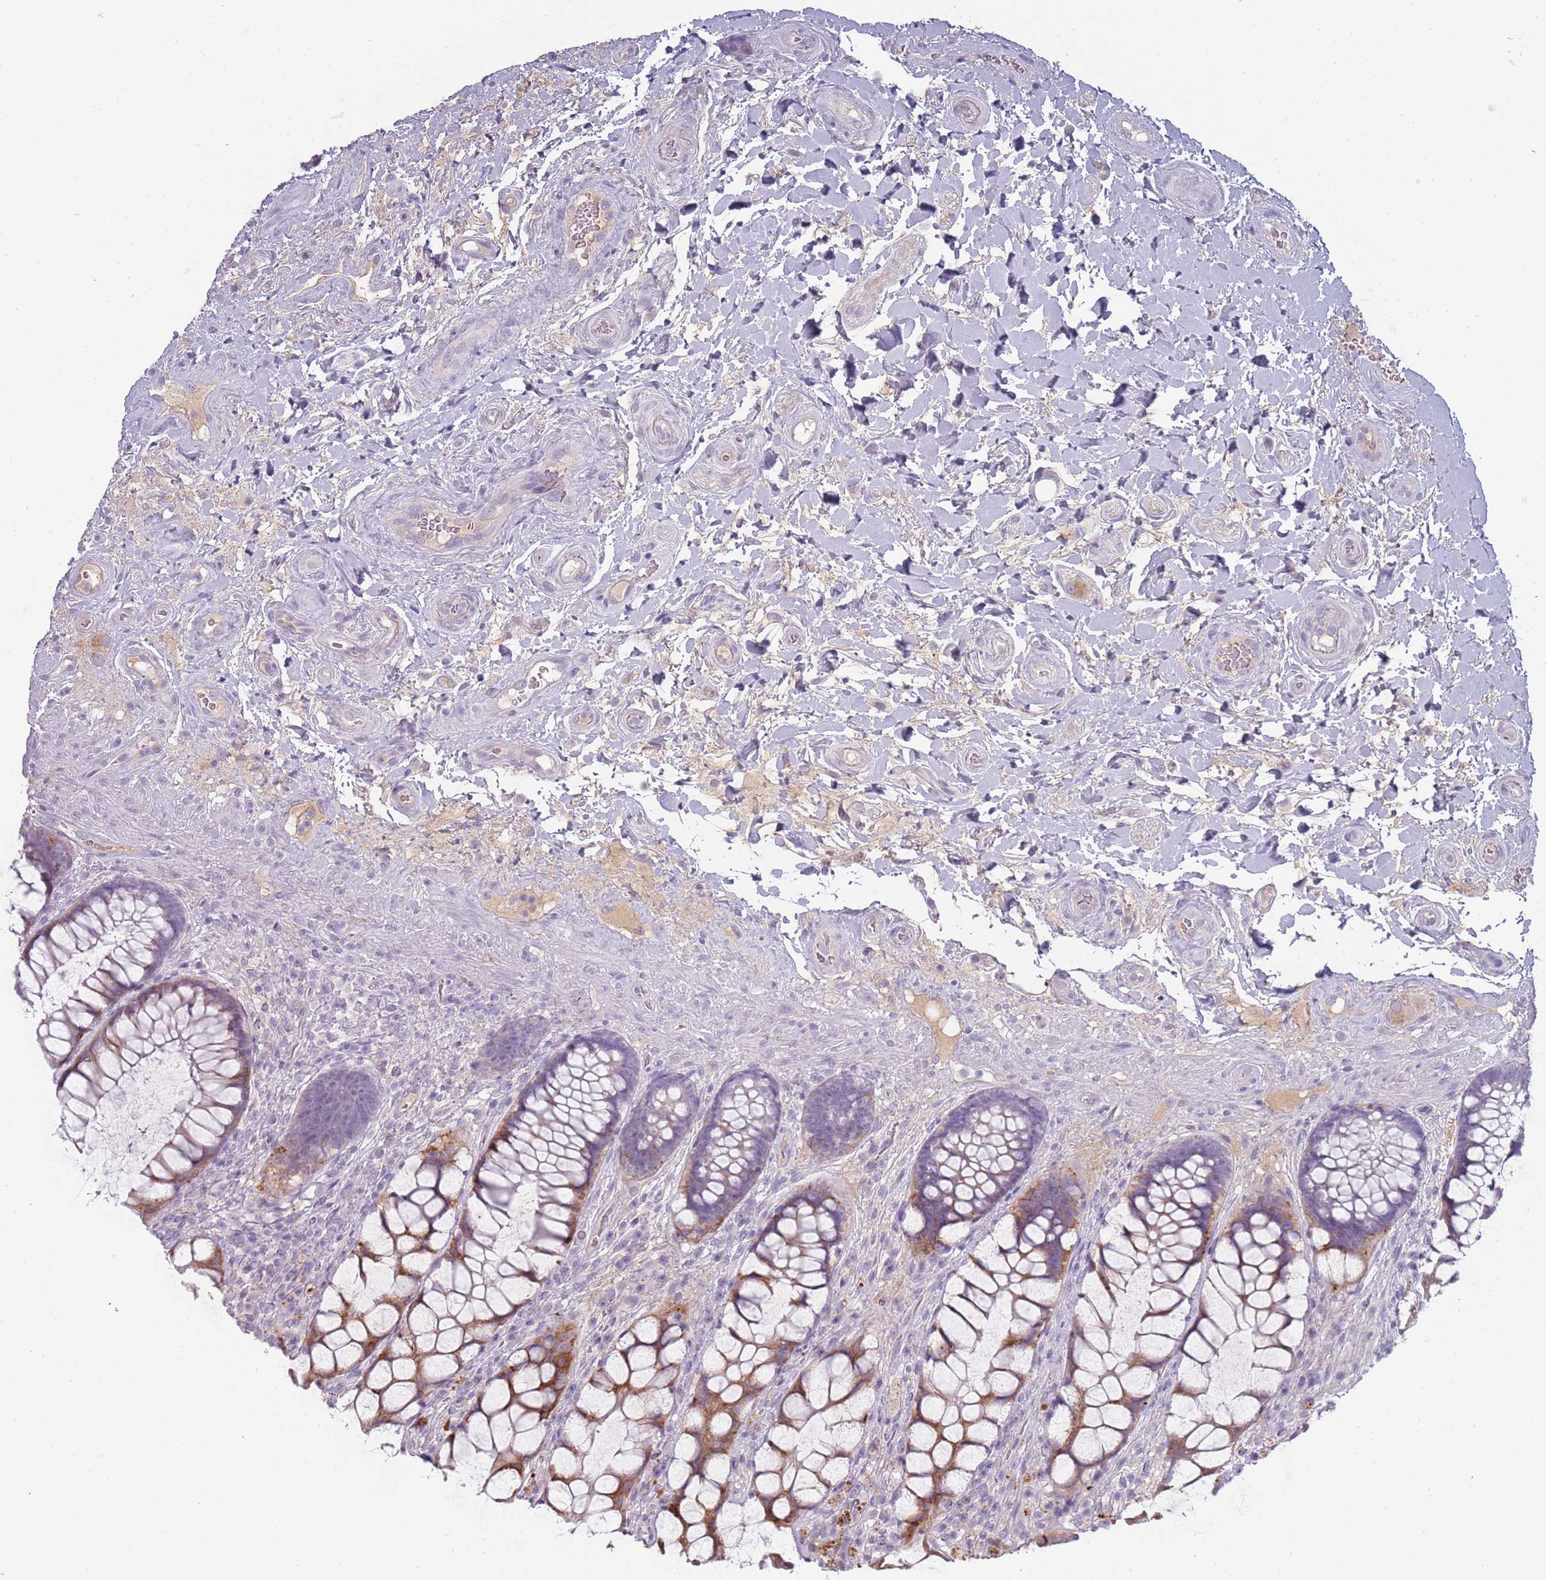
{"staining": {"intensity": "strong", "quantity": "25%-75%", "location": "cytoplasmic/membranous"}, "tissue": "rectum", "cell_type": "Glandular cells", "image_type": "normal", "snomed": [{"axis": "morphology", "description": "Normal tissue, NOS"}, {"axis": "topography", "description": "Rectum"}], "caption": "Immunohistochemical staining of unremarkable rectum demonstrates 25%-75% levels of strong cytoplasmic/membranous protein staining in about 25%-75% of glandular cells. The protein of interest is shown in brown color, while the nuclei are stained blue.", "gene": "TNFRSF6B", "patient": {"sex": "female", "age": 58}}